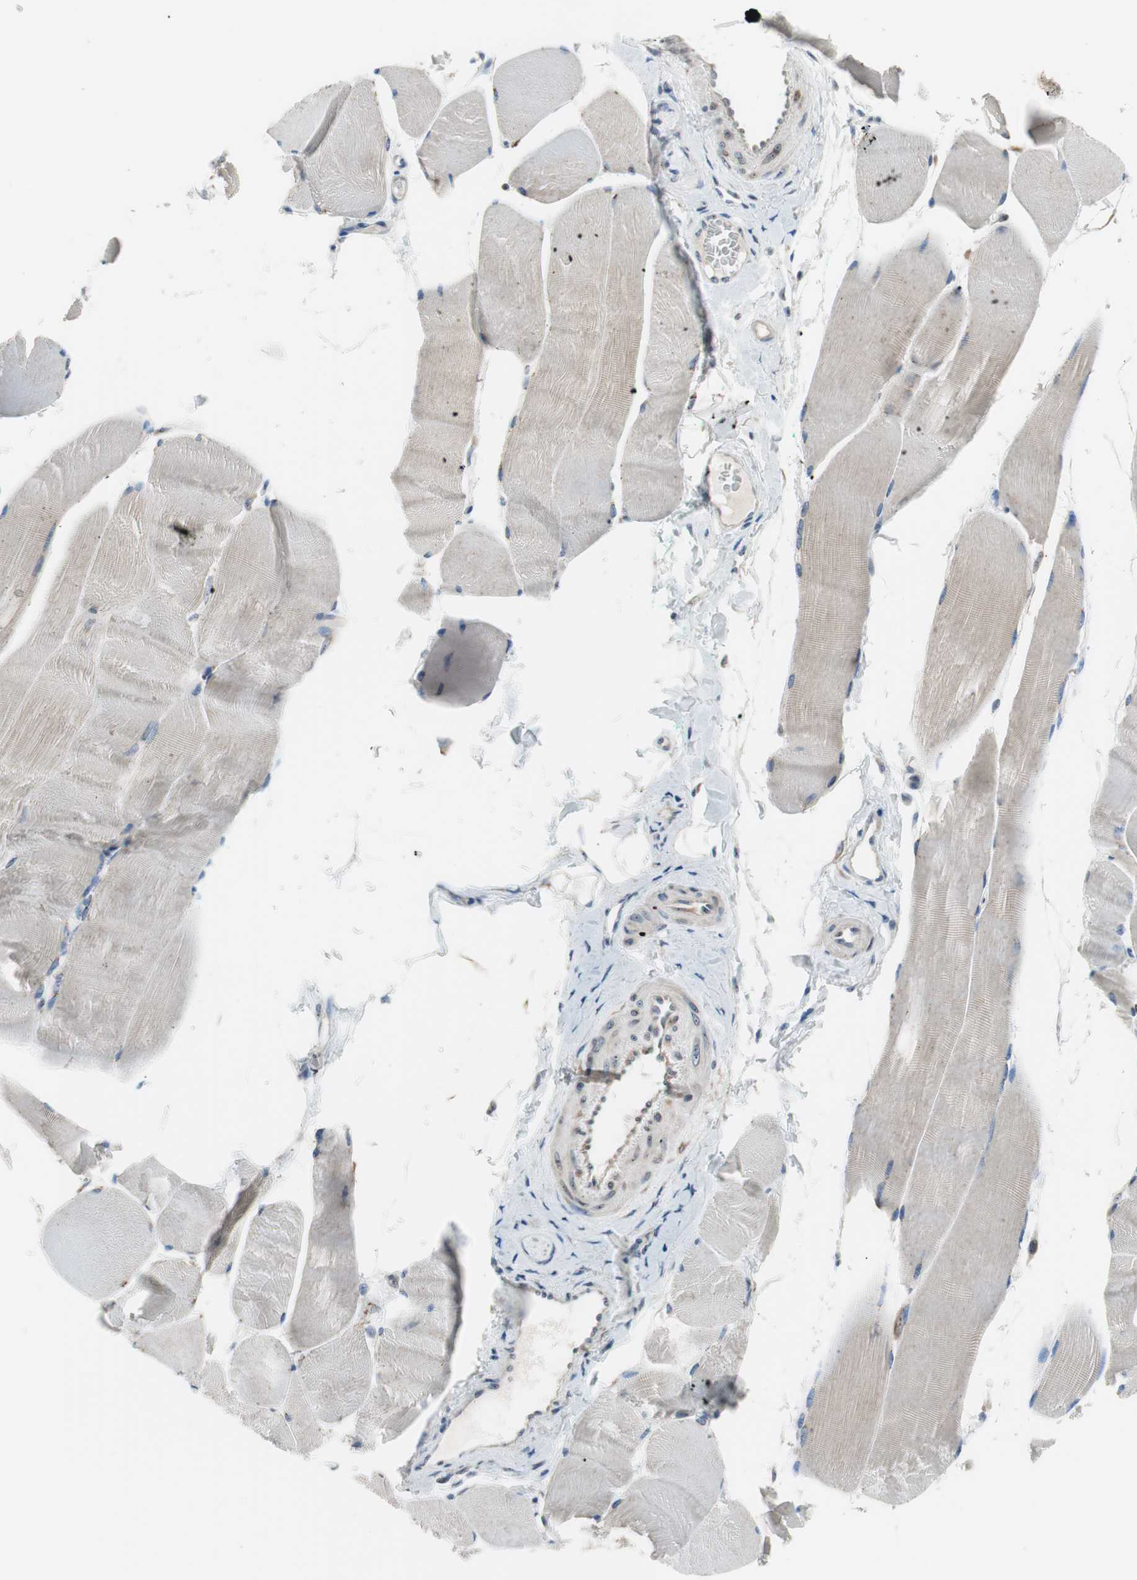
{"staining": {"intensity": "negative", "quantity": "none", "location": "none"}, "tissue": "skeletal muscle", "cell_type": "Myocytes", "image_type": "normal", "snomed": [{"axis": "morphology", "description": "Normal tissue, NOS"}, {"axis": "morphology", "description": "Squamous cell carcinoma, NOS"}, {"axis": "topography", "description": "Skeletal muscle"}], "caption": "A high-resolution histopathology image shows IHC staining of normal skeletal muscle, which shows no significant staining in myocytes.", "gene": "TMED7", "patient": {"sex": "male", "age": 51}}